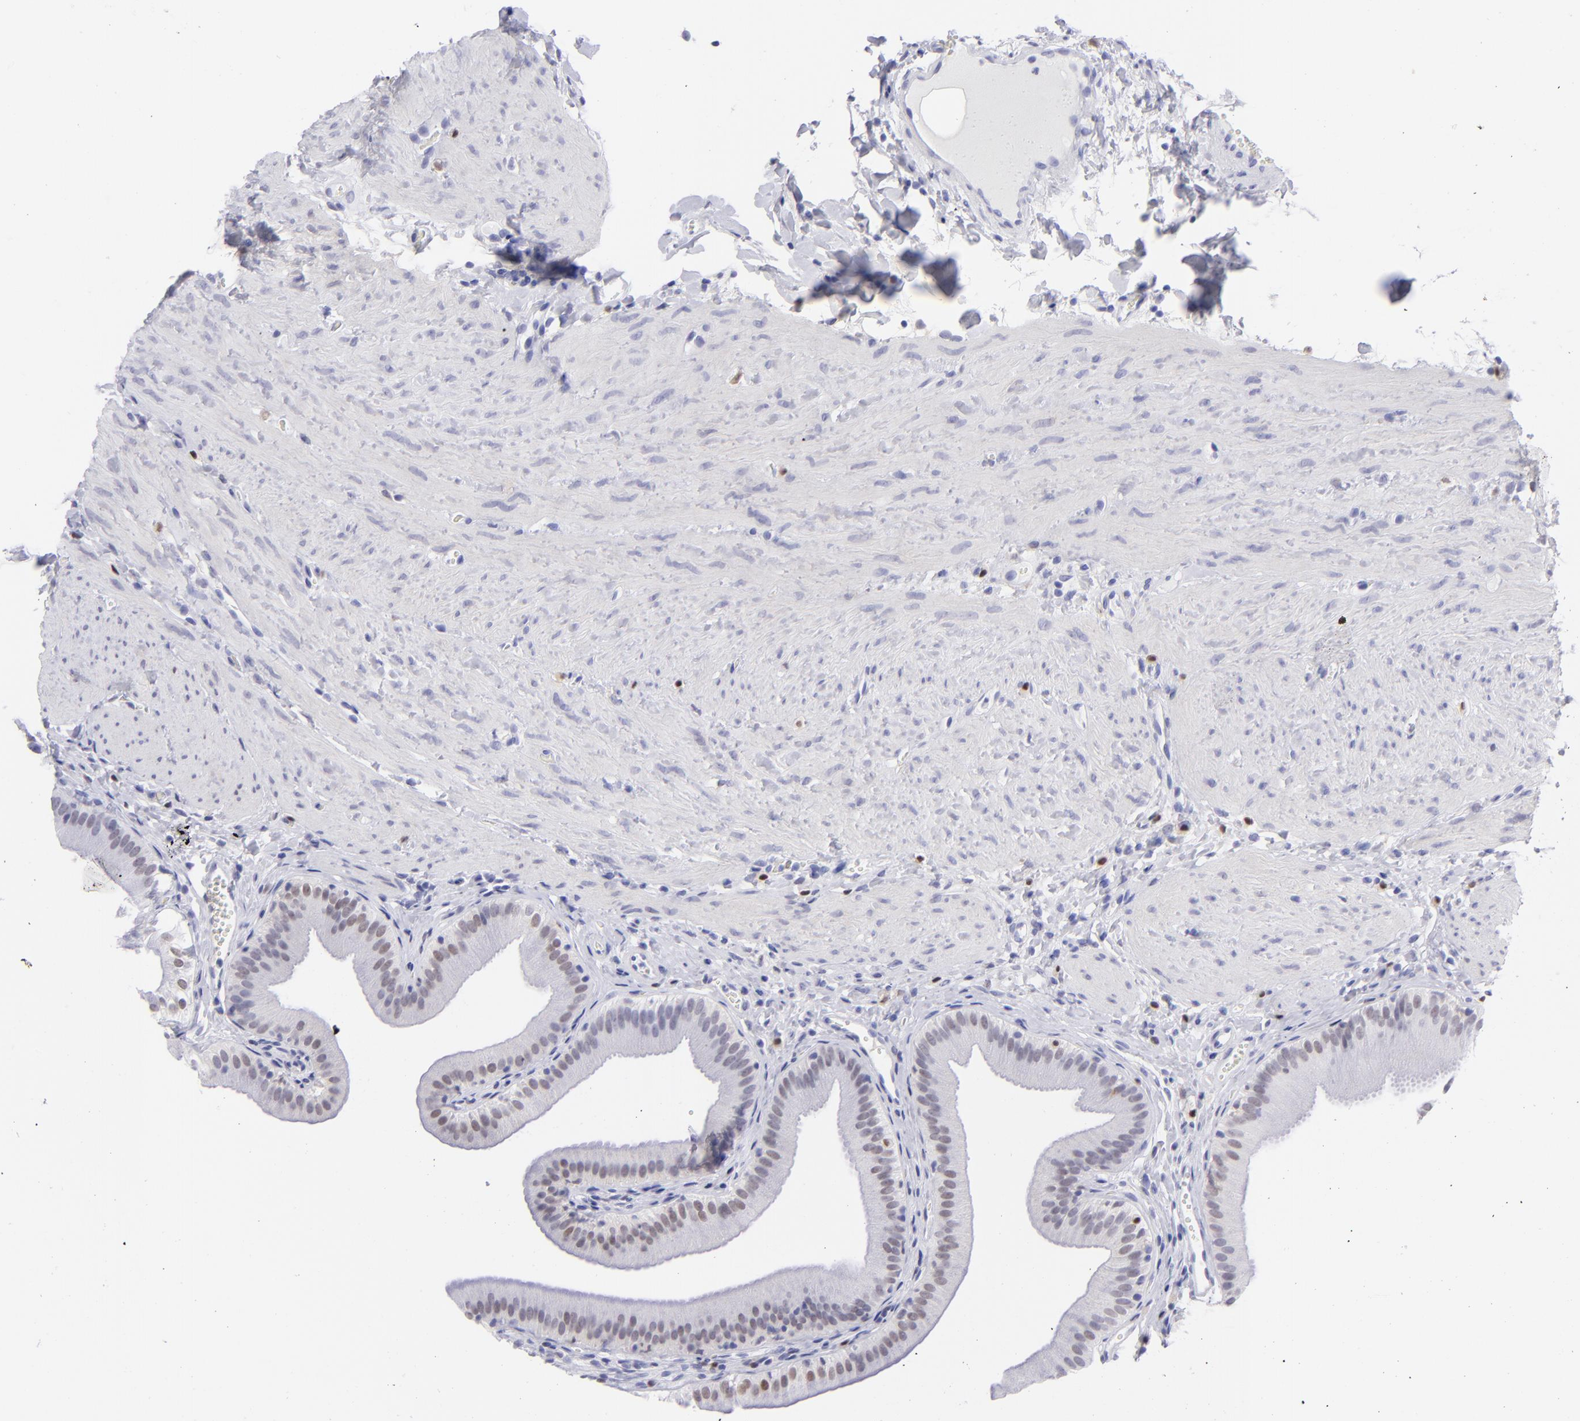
{"staining": {"intensity": "negative", "quantity": "none", "location": "none"}, "tissue": "gallbladder", "cell_type": "Glandular cells", "image_type": "normal", "snomed": [{"axis": "morphology", "description": "Normal tissue, NOS"}, {"axis": "topography", "description": "Gallbladder"}], "caption": "Photomicrograph shows no protein expression in glandular cells of benign gallbladder.", "gene": "MITF", "patient": {"sex": "female", "age": 24}}